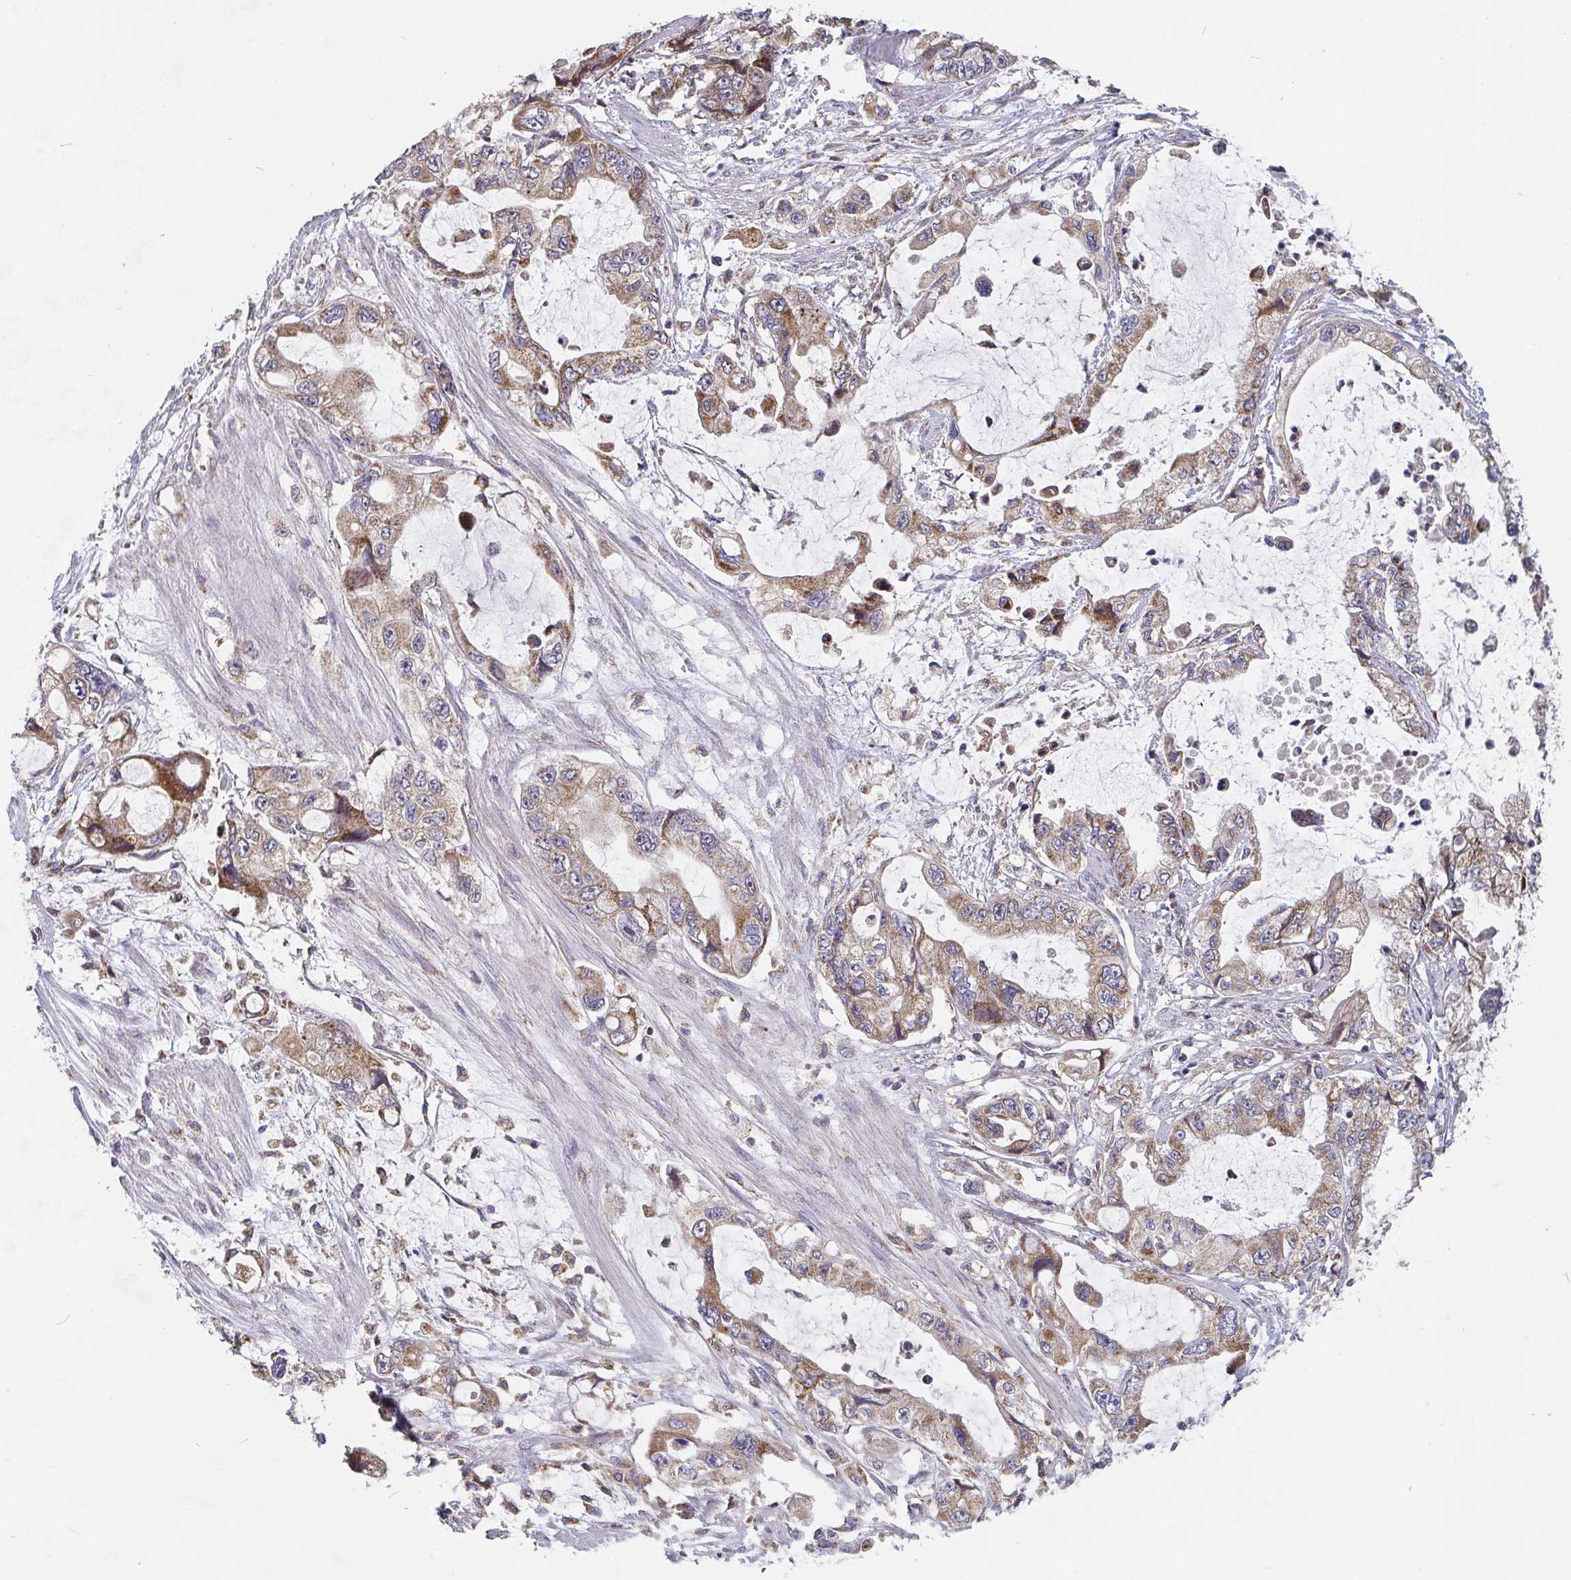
{"staining": {"intensity": "moderate", "quantity": ">75%", "location": "cytoplasmic/membranous"}, "tissue": "stomach cancer", "cell_type": "Tumor cells", "image_type": "cancer", "snomed": [{"axis": "morphology", "description": "Adenocarcinoma, NOS"}, {"axis": "topography", "description": "Pancreas"}, {"axis": "topography", "description": "Stomach, upper"}, {"axis": "topography", "description": "Stomach"}], "caption": "Protein analysis of stomach cancer (adenocarcinoma) tissue reveals moderate cytoplasmic/membranous staining in about >75% of tumor cells.", "gene": "PDF", "patient": {"sex": "male", "age": 77}}